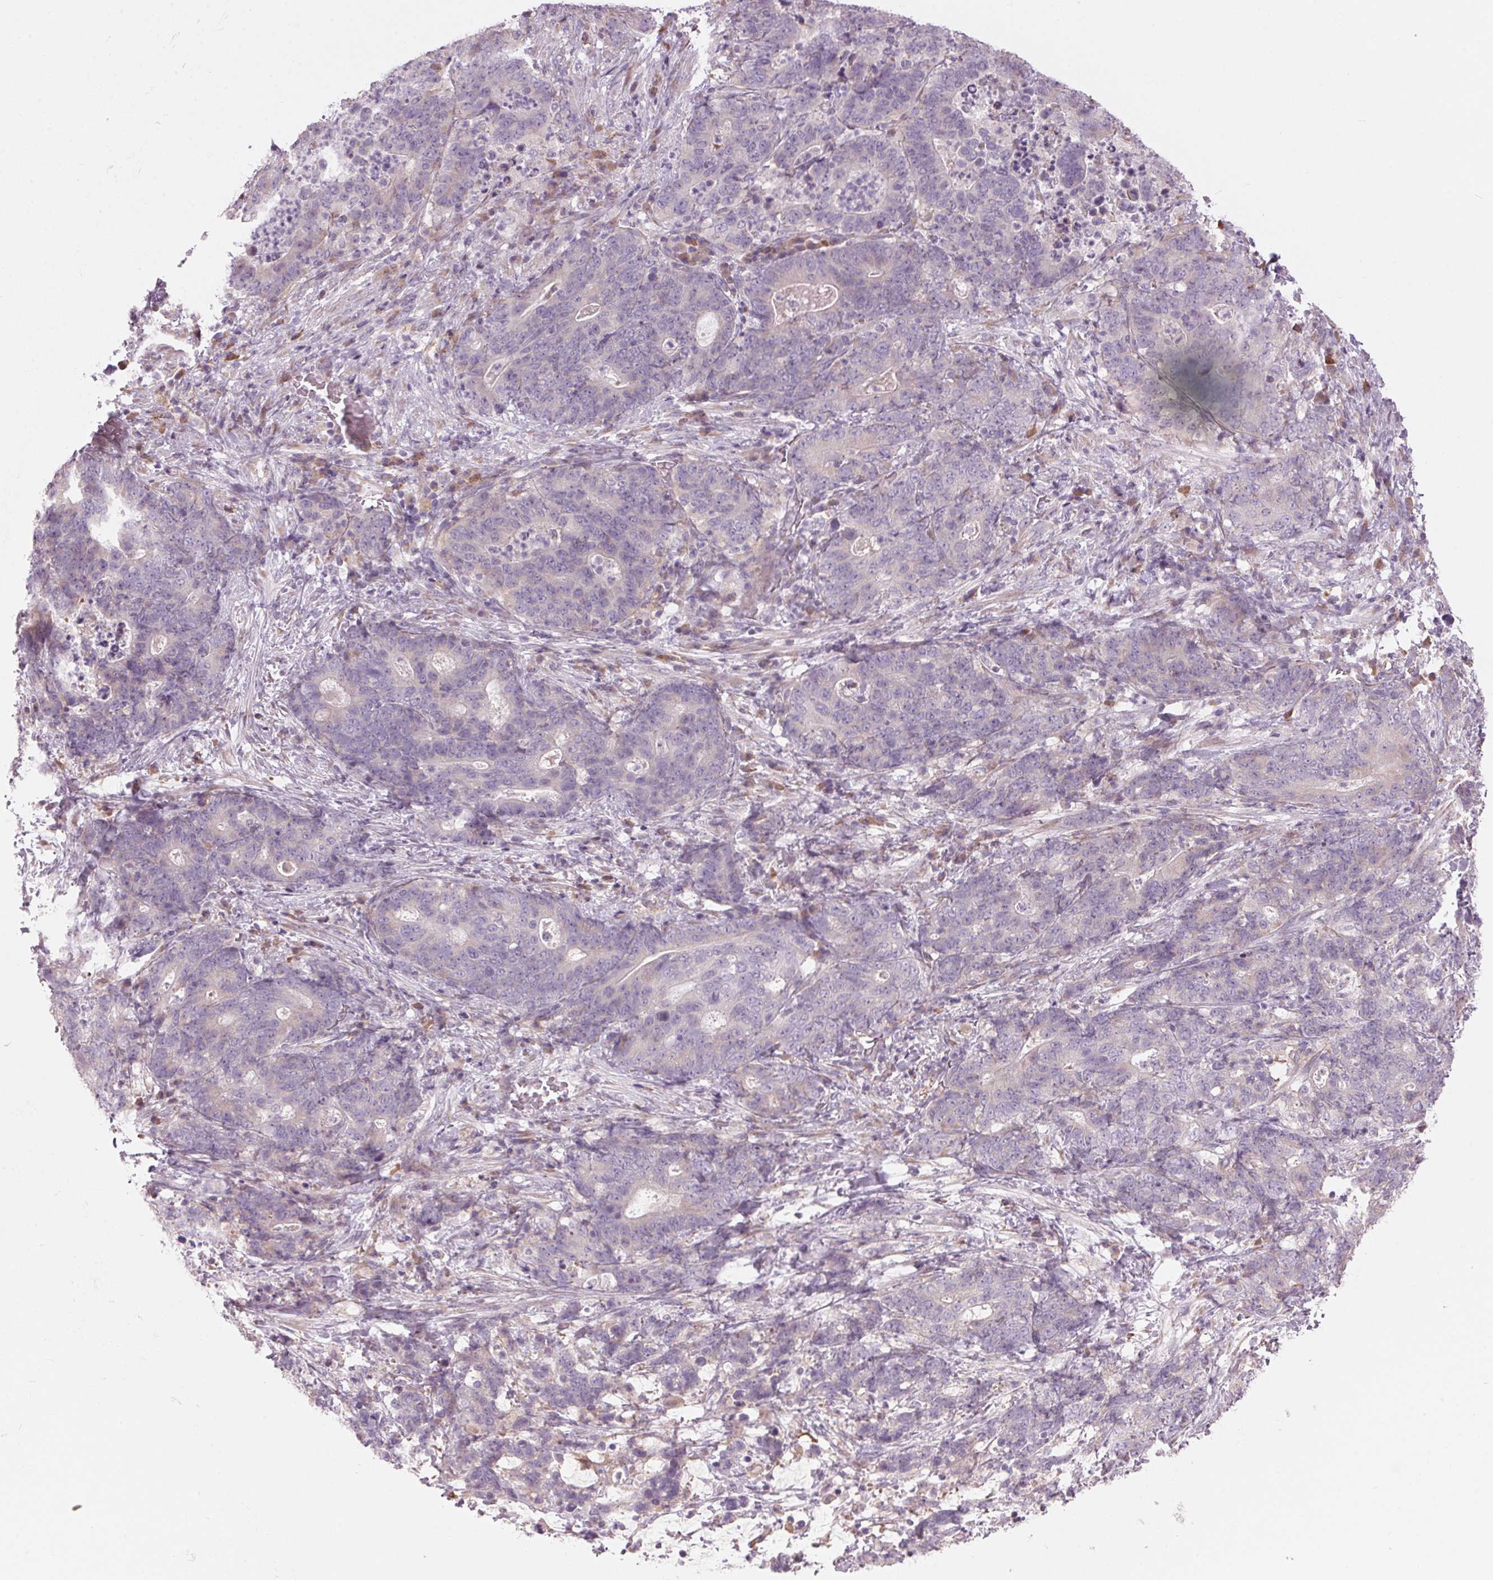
{"staining": {"intensity": "negative", "quantity": "none", "location": "none"}, "tissue": "stomach cancer", "cell_type": "Tumor cells", "image_type": "cancer", "snomed": [{"axis": "morphology", "description": "Normal tissue, NOS"}, {"axis": "morphology", "description": "Adenocarcinoma, NOS"}, {"axis": "topography", "description": "Stomach"}], "caption": "Immunohistochemistry of human stomach adenocarcinoma displays no staining in tumor cells. Brightfield microscopy of immunohistochemistry (IHC) stained with DAB (3,3'-diaminobenzidine) (brown) and hematoxylin (blue), captured at high magnification.", "gene": "GNMT", "patient": {"sex": "female", "age": 64}}